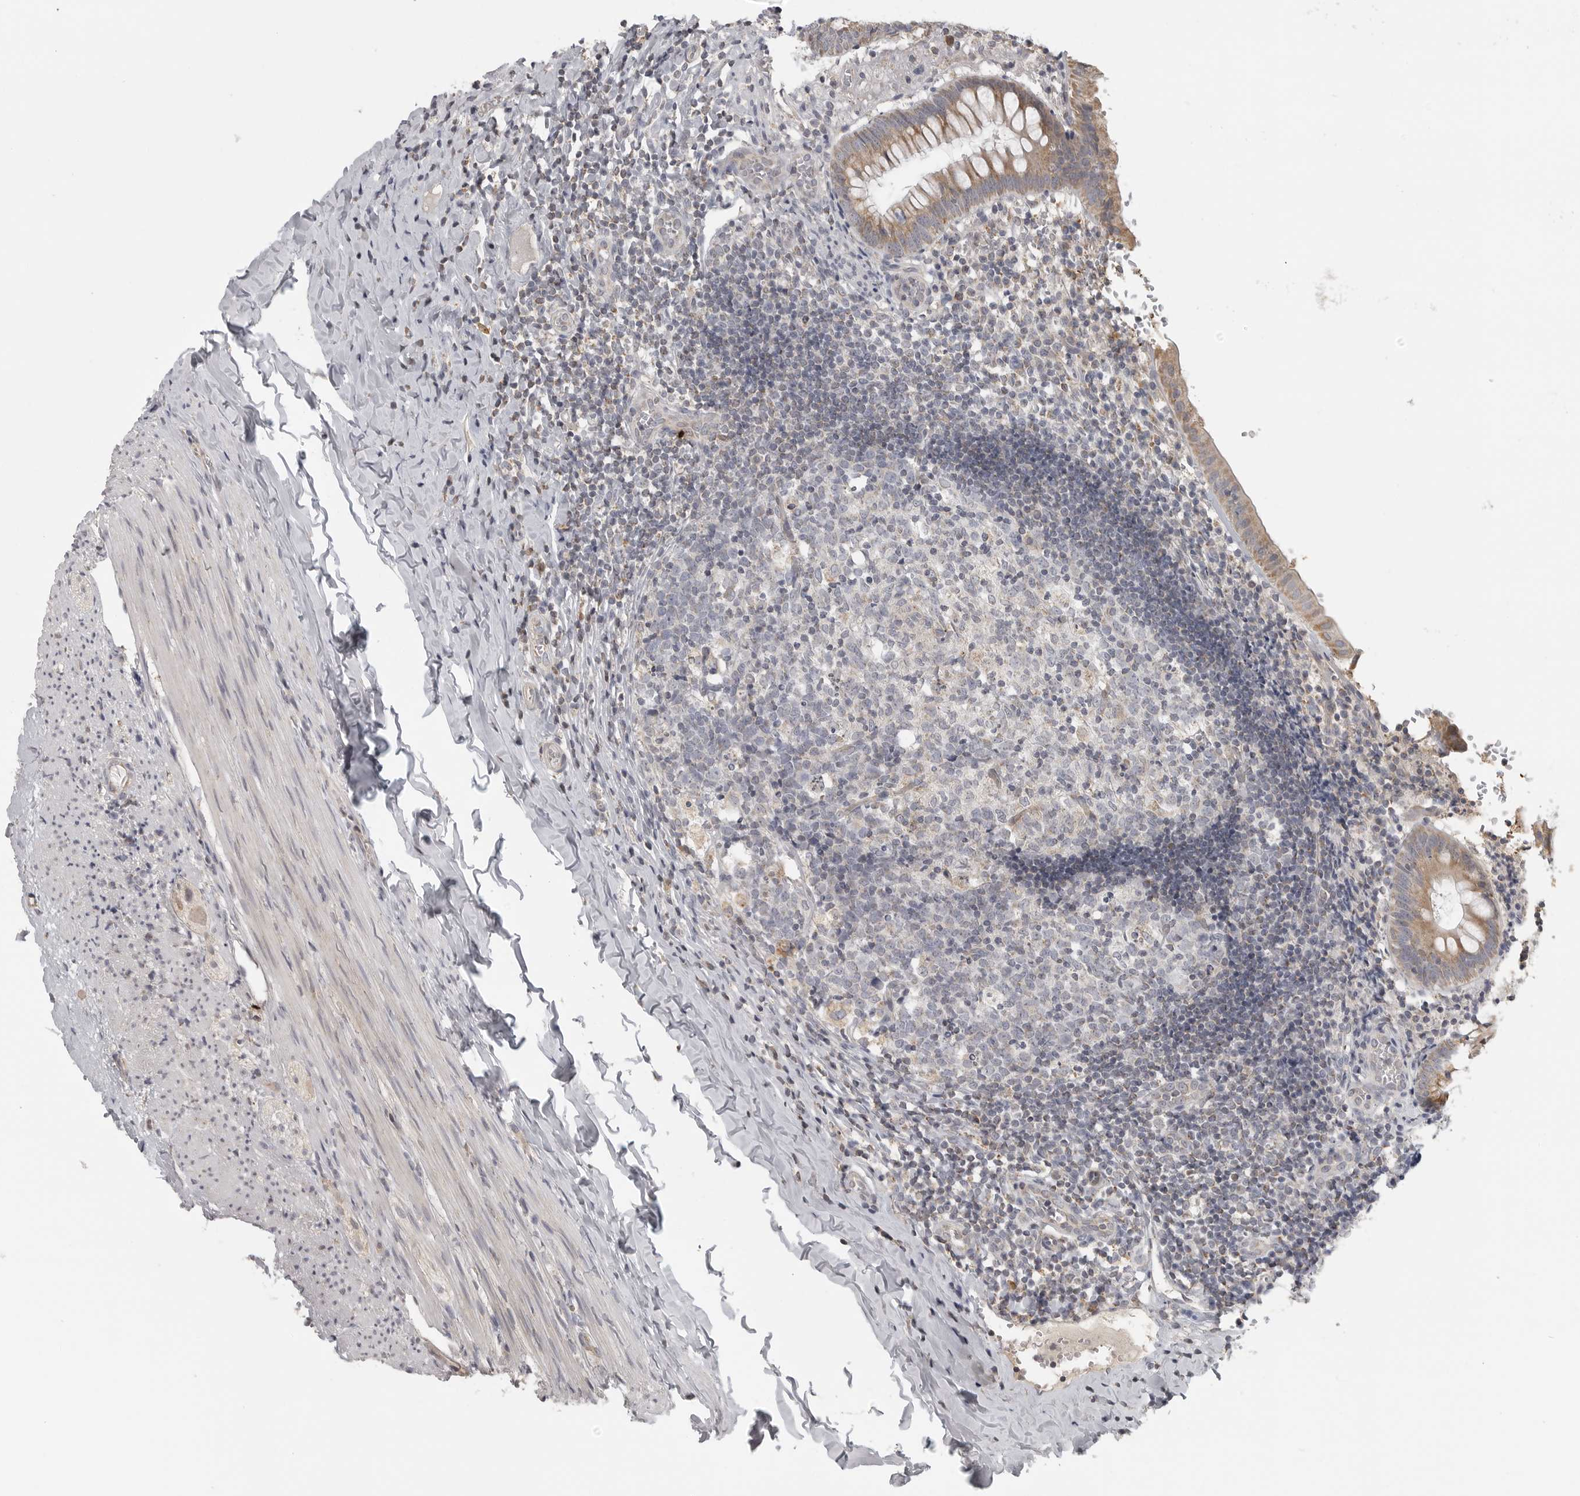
{"staining": {"intensity": "moderate", "quantity": ">75%", "location": "cytoplasmic/membranous"}, "tissue": "appendix", "cell_type": "Glandular cells", "image_type": "normal", "snomed": [{"axis": "morphology", "description": "Normal tissue, NOS"}, {"axis": "topography", "description": "Appendix"}], "caption": "Protein staining of unremarkable appendix demonstrates moderate cytoplasmic/membranous staining in approximately >75% of glandular cells. (DAB (3,3'-diaminobenzidine) IHC, brown staining for protein, blue staining for nuclei).", "gene": "RXFP3", "patient": {"sex": "male", "age": 8}}